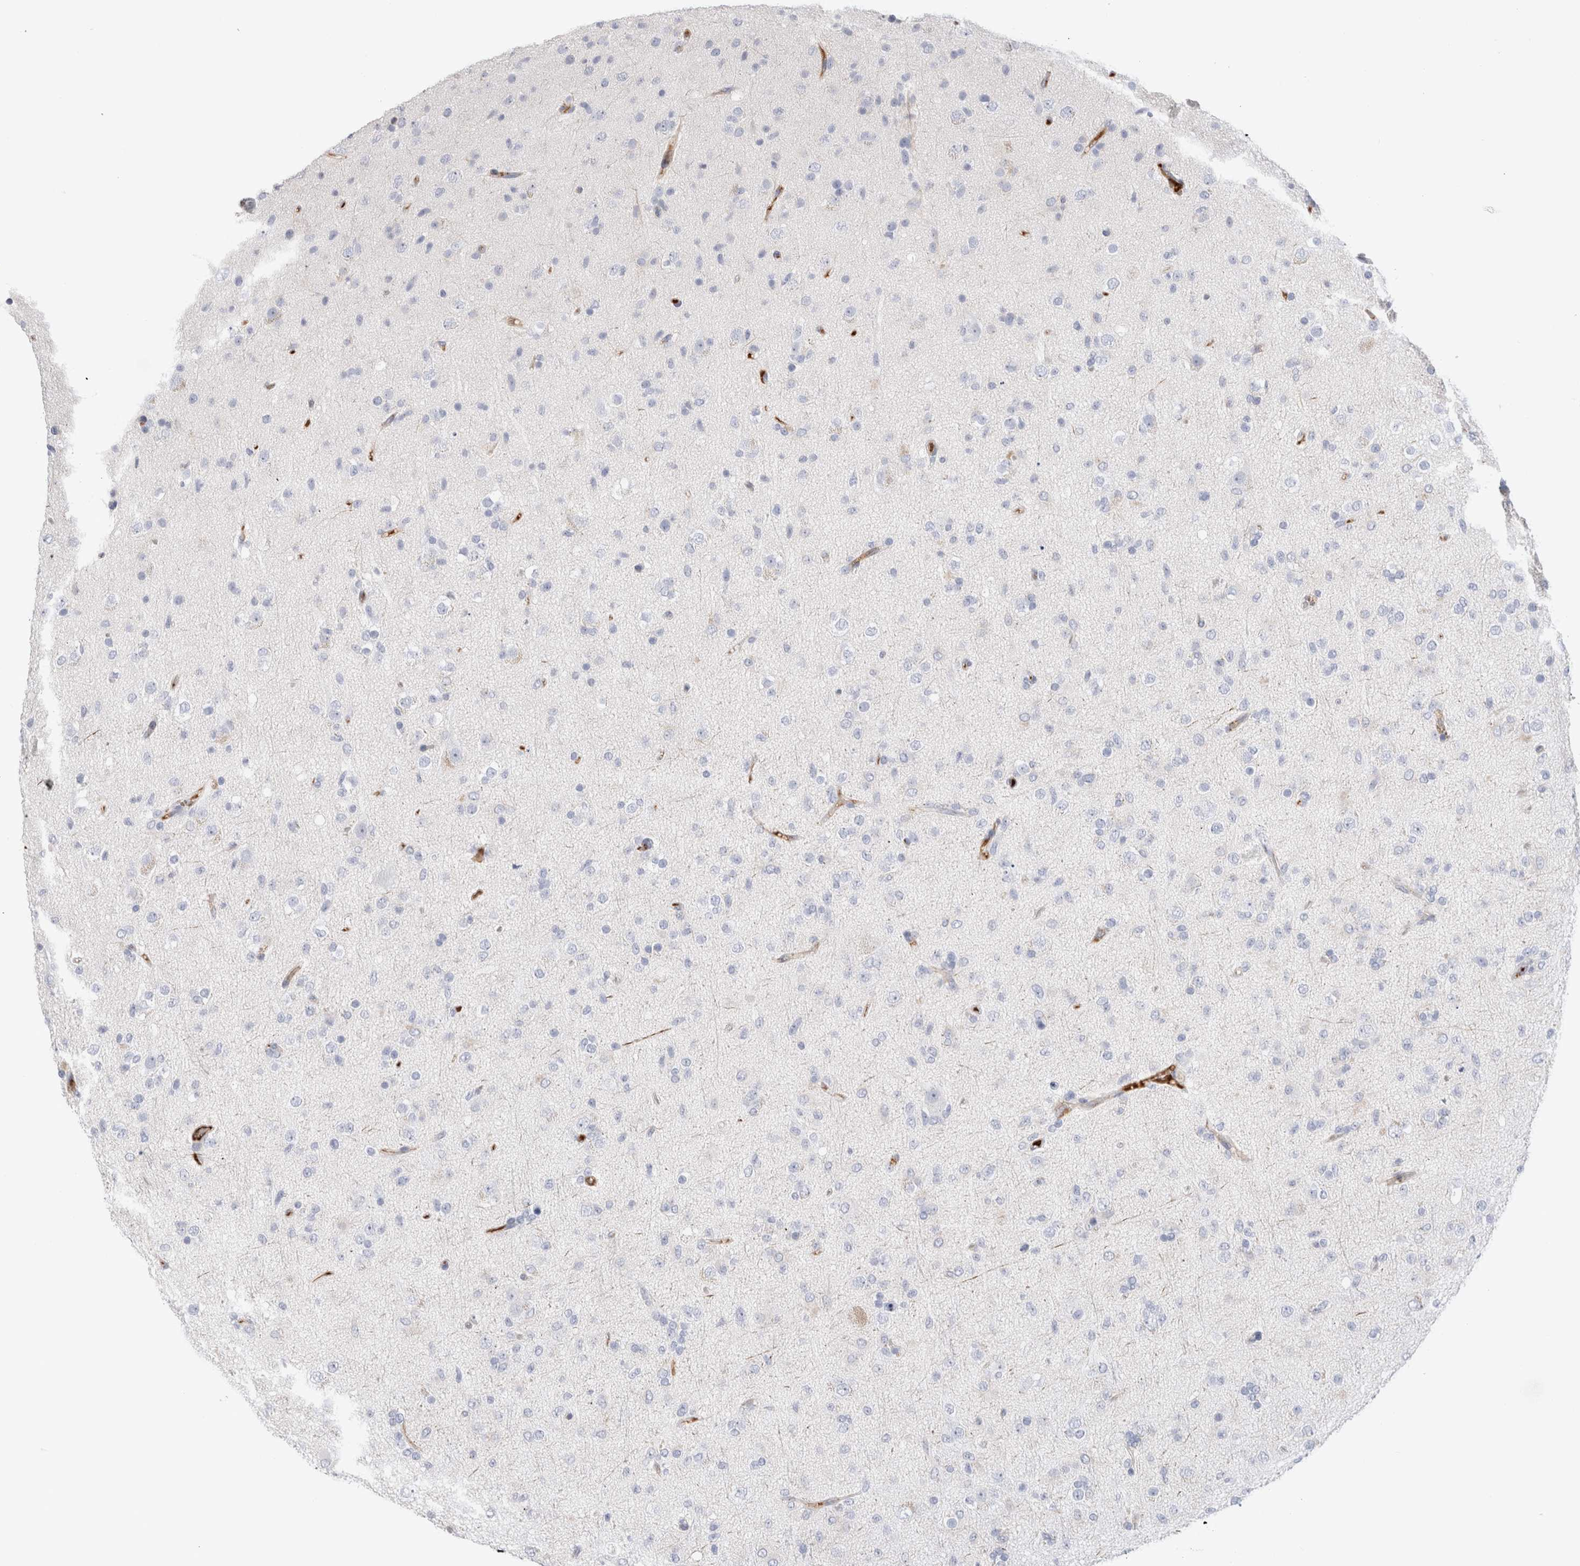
{"staining": {"intensity": "negative", "quantity": "none", "location": "none"}, "tissue": "glioma", "cell_type": "Tumor cells", "image_type": "cancer", "snomed": [{"axis": "morphology", "description": "Glioma, malignant, Low grade"}, {"axis": "topography", "description": "Brain"}], "caption": "Protein analysis of malignant glioma (low-grade) demonstrates no significant positivity in tumor cells.", "gene": "ECHDC2", "patient": {"sex": "male", "age": 65}}